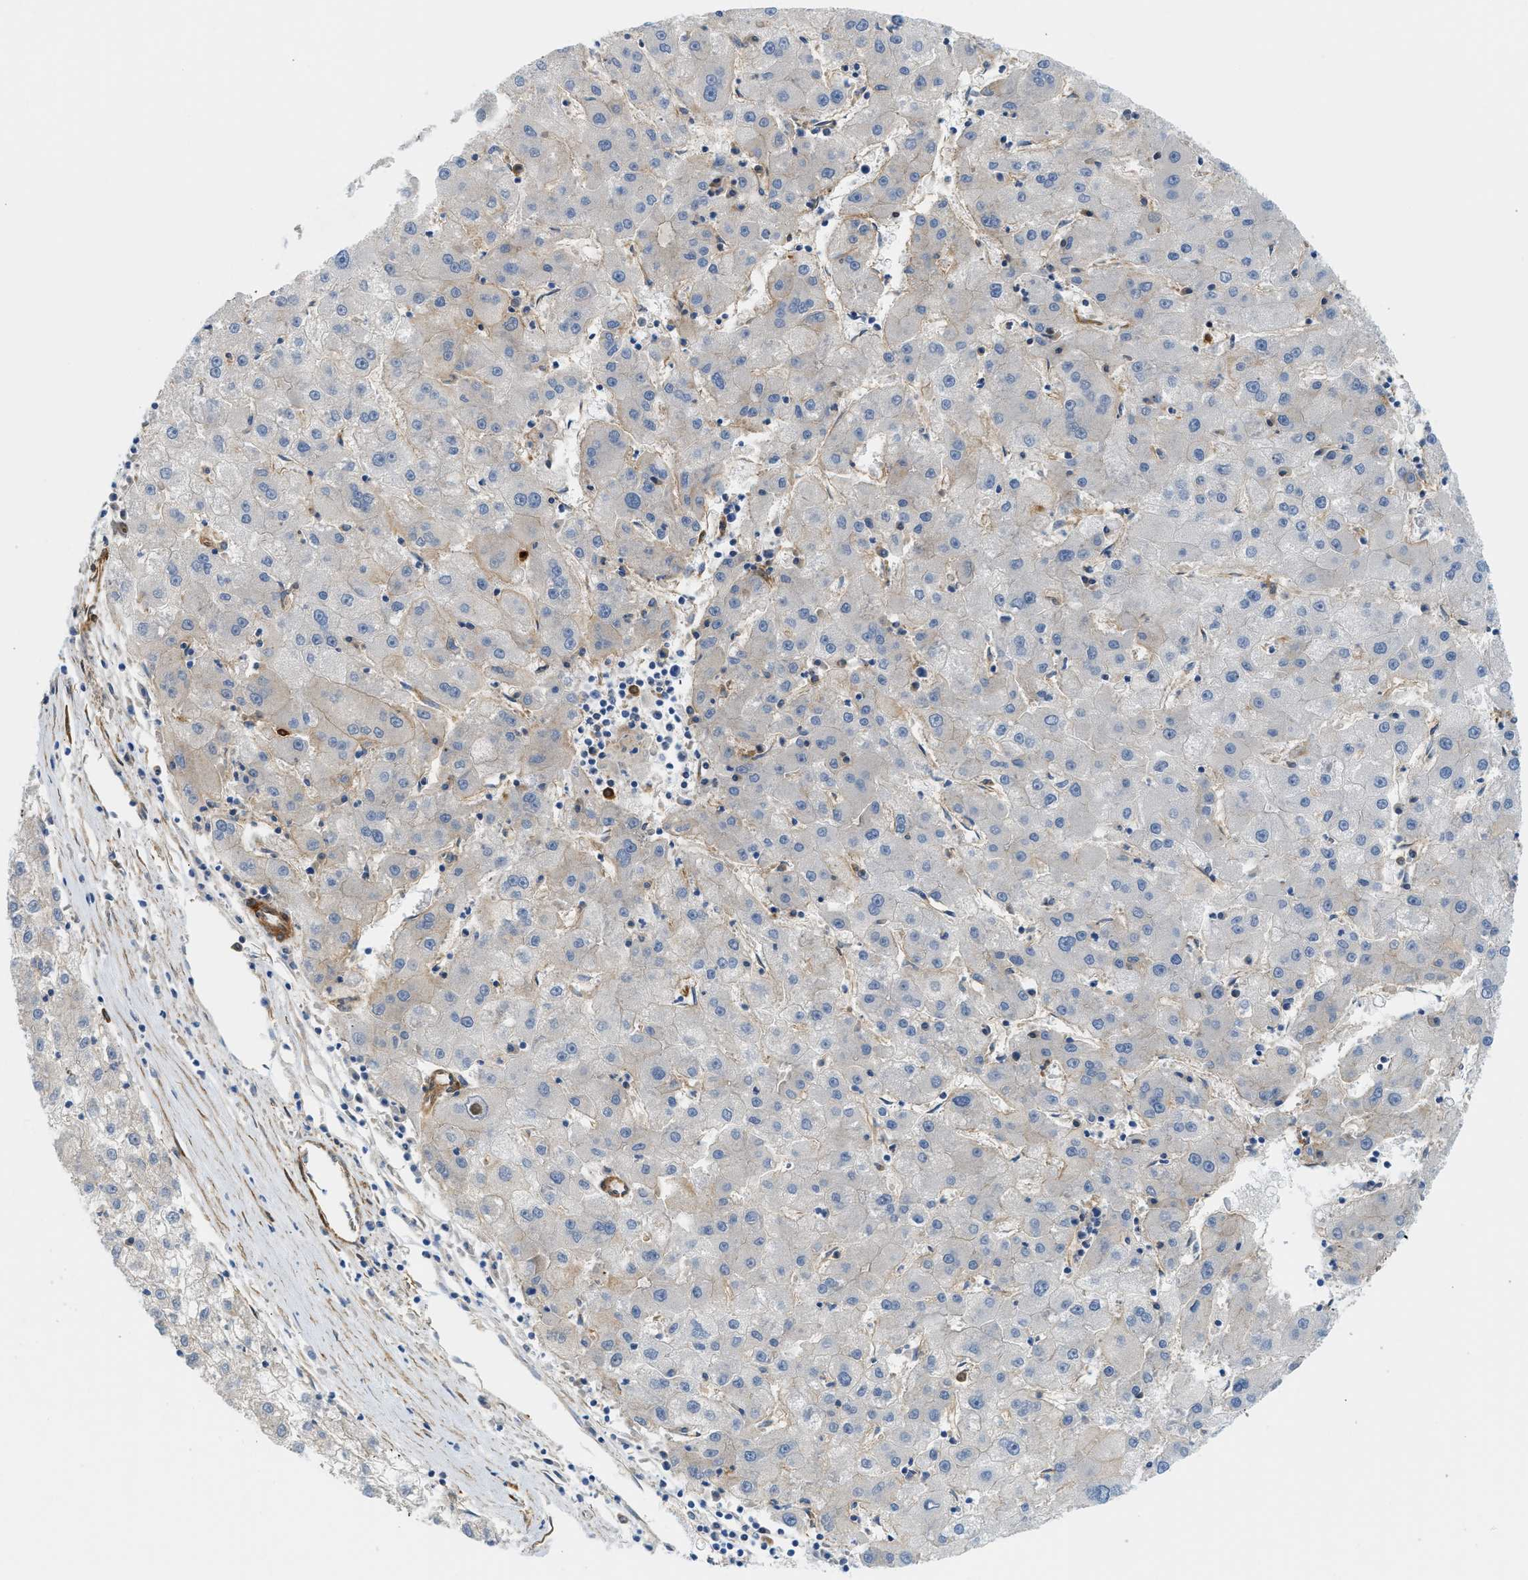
{"staining": {"intensity": "negative", "quantity": "none", "location": "none"}, "tissue": "liver cancer", "cell_type": "Tumor cells", "image_type": "cancer", "snomed": [{"axis": "morphology", "description": "Carcinoma, Hepatocellular, NOS"}, {"axis": "topography", "description": "Liver"}], "caption": "IHC of human liver cancer shows no positivity in tumor cells.", "gene": "HIP1", "patient": {"sex": "male", "age": 72}}